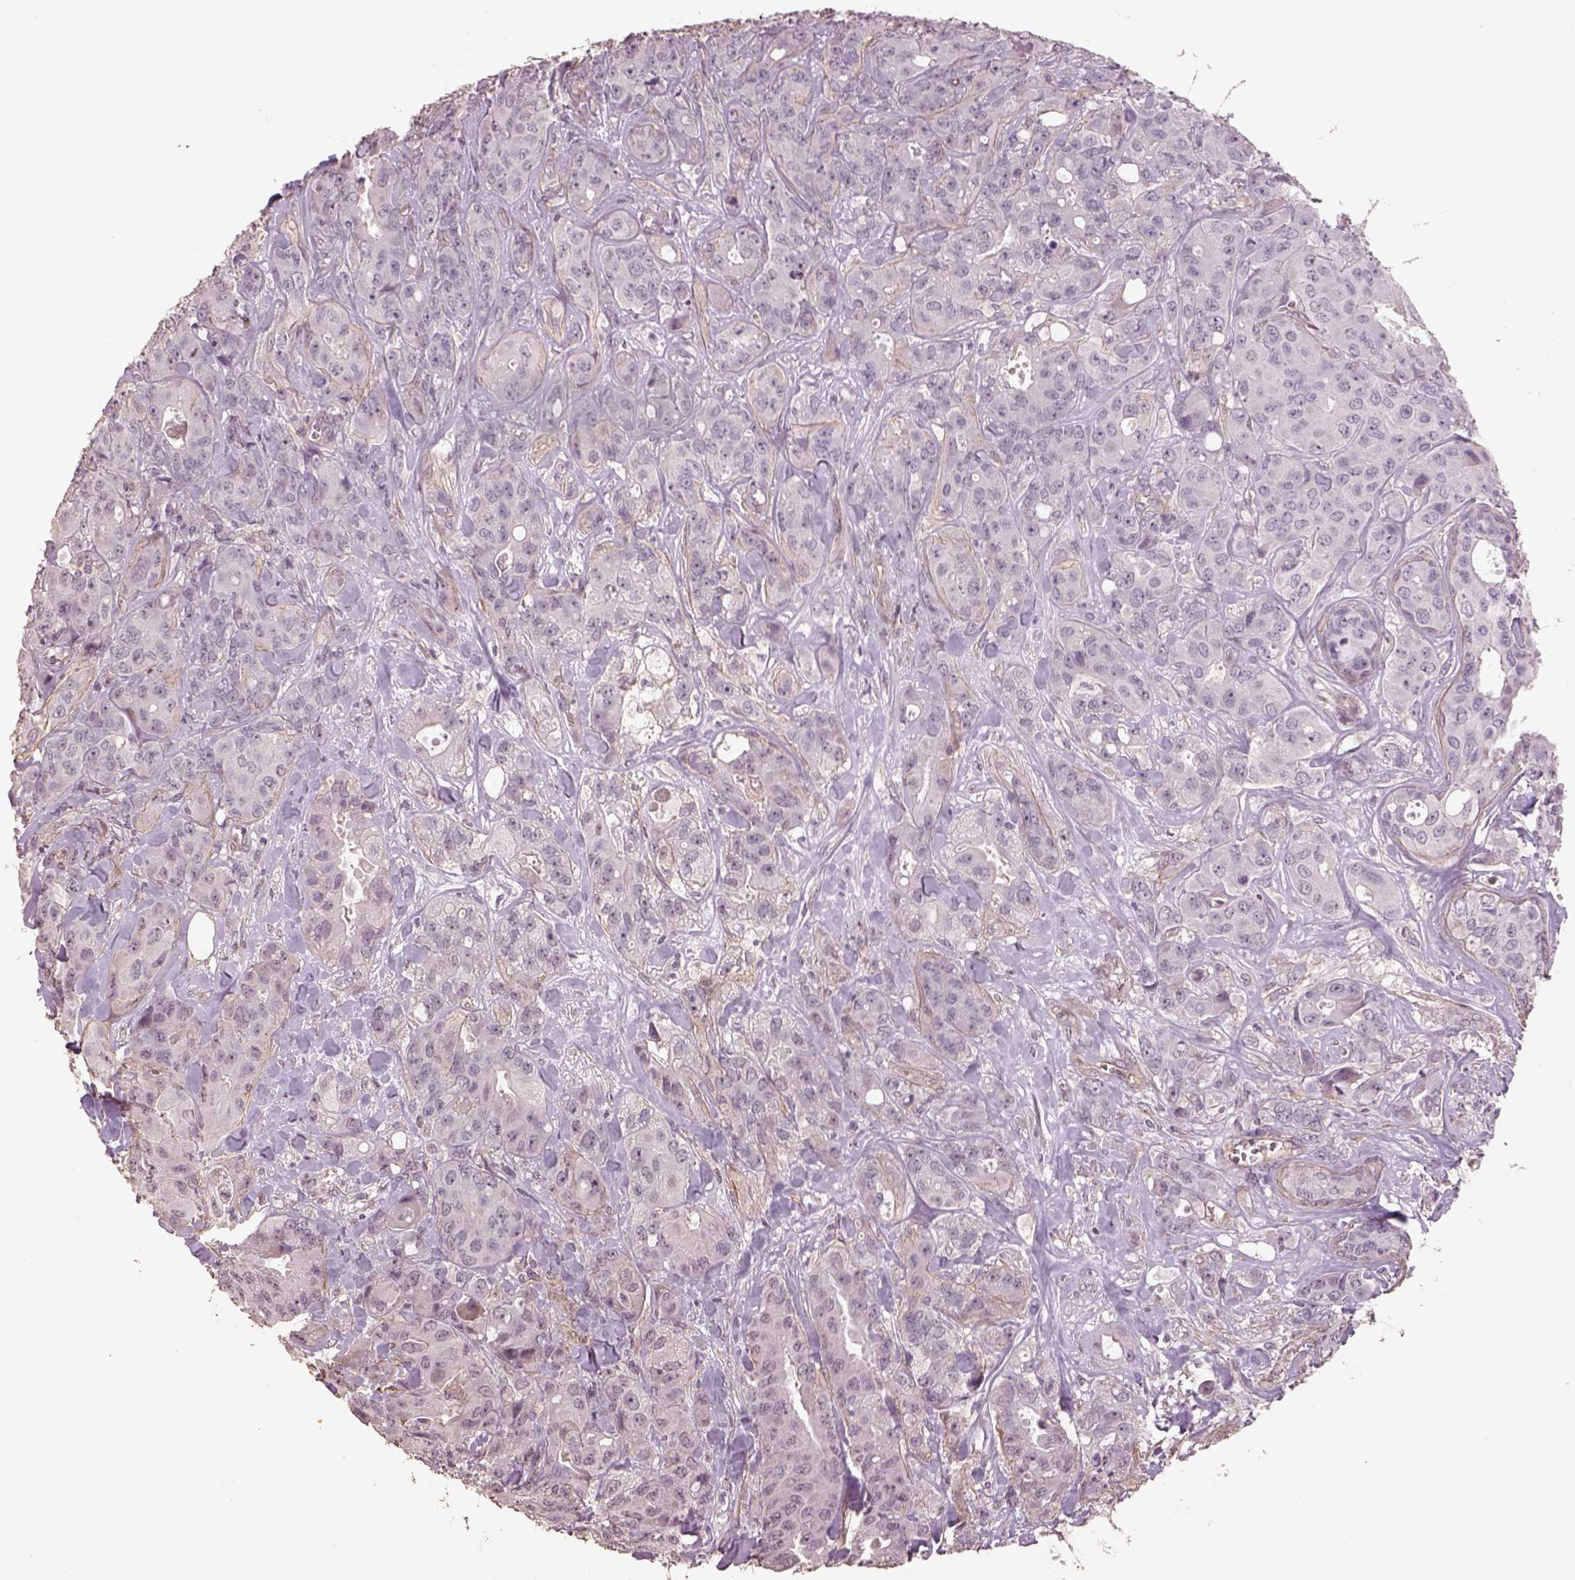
{"staining": {"intensity": "negative", "quantity": "none", "location": "none"}, "tissue": "breast cancer", "cell_type": "Tumor cells", "image_type": "cancer", "snomed": [{"axis": "morphology", "description": "Duct carcinoma"}, {"axis": "topography", "description": "Breast"}], "caption": "High magnification brightfield microscopy of breast cancer (invasive ductal carcinoma) stained with DAB (3,3'-diaminobenzidine) (brown) and counterstained with hematoxylin (blue): tumor cells show no significant positivity.", "gene": "LIN7A", "patient": {"sex": "female", "age": 43}}